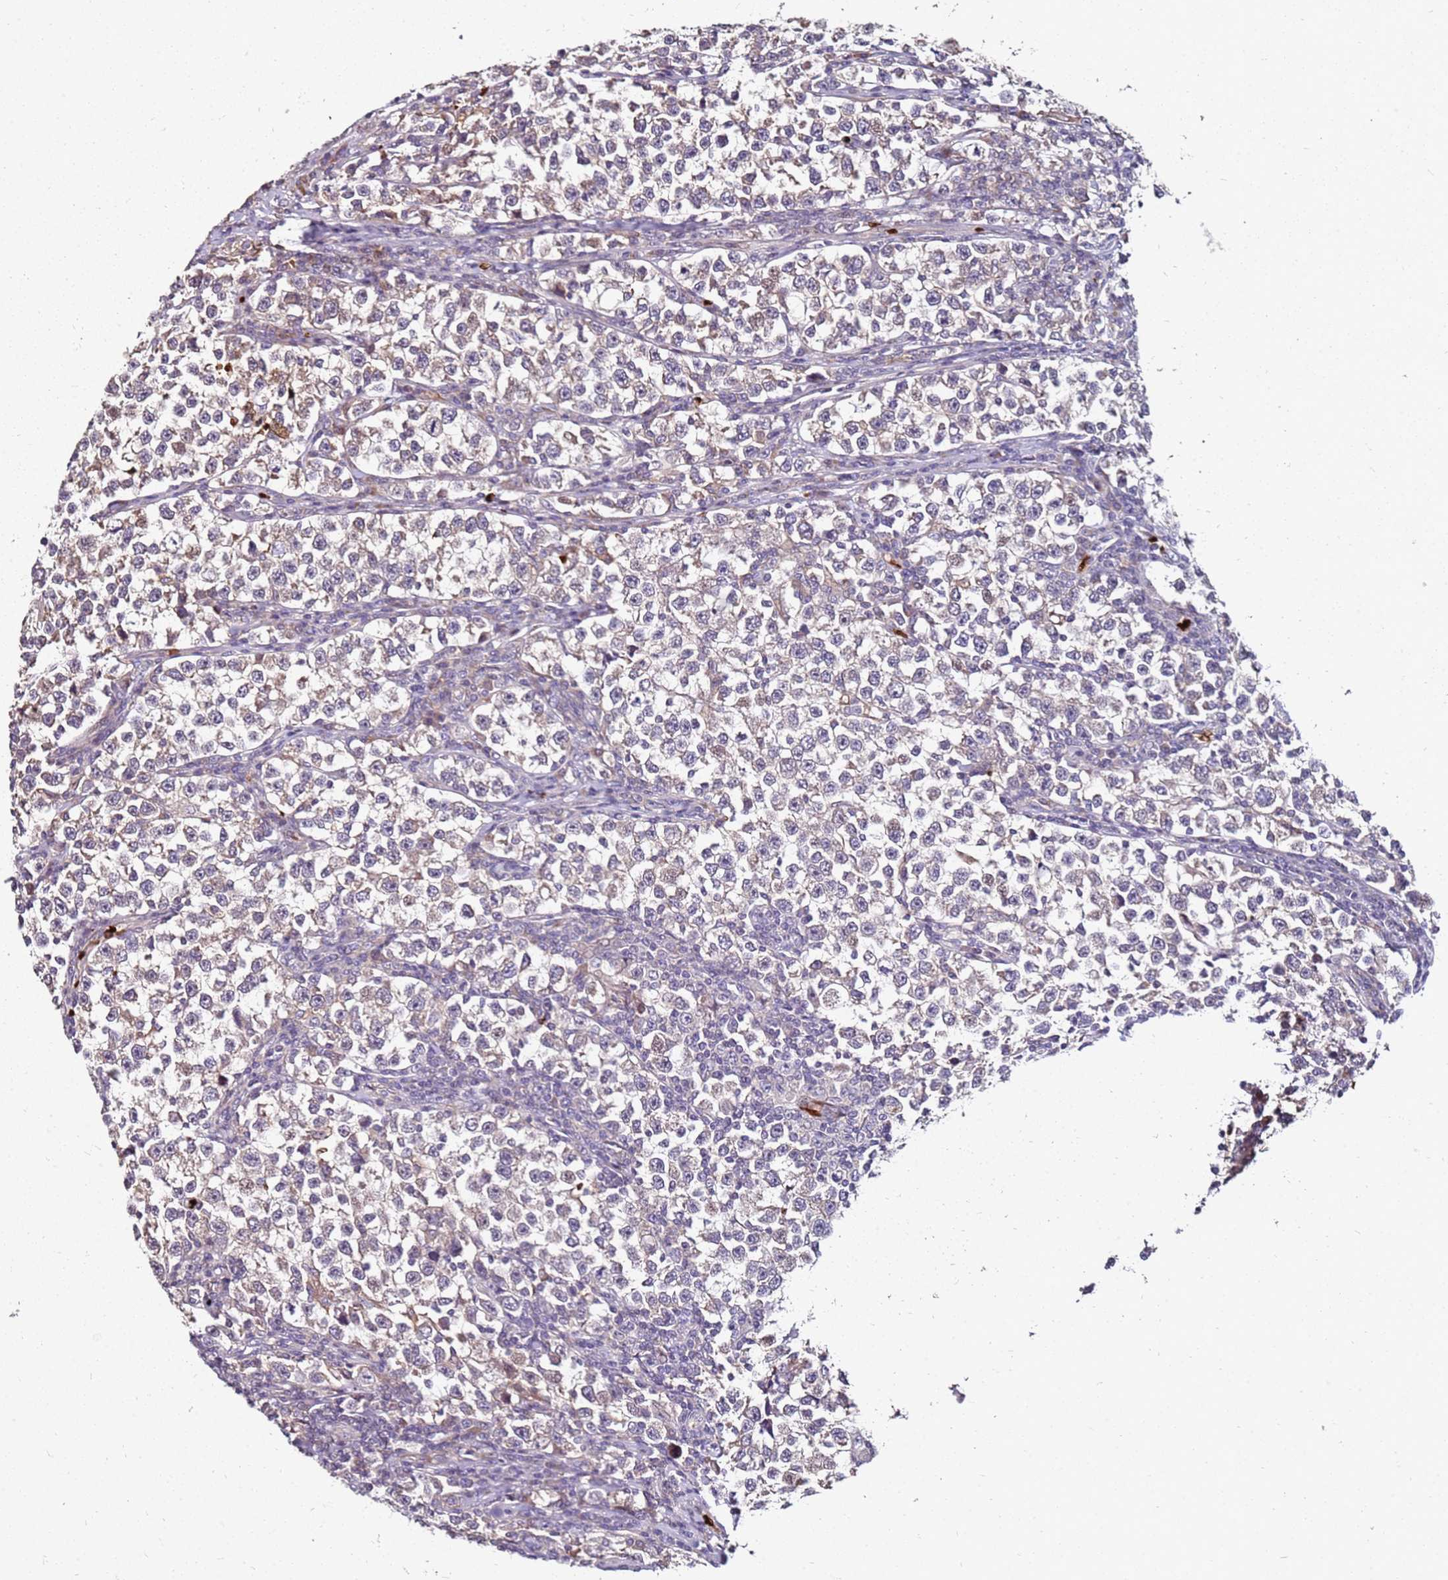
{"staining": {"intensity": "negative", "quantity": "none", "location": "none"}, "tissue": "testis cancer", "cell_type": "Tumor cells", "image_type": "cancer", "snomed": [{"axis": "morphology", "description": "Normal tissue, NOS"}, {"axis": "morphology", "description": "Seminoma, NOS"}, {"axis": "topography", "description": "Testis"}], "caption": "DAB (3,3'-diaminobenzidine) immunohistochemical staining of human testis seminoma demonstrates no significant staining in tumor cells.", "gene": "RNF11", "patient": {"sex": "male", "age": 43}}